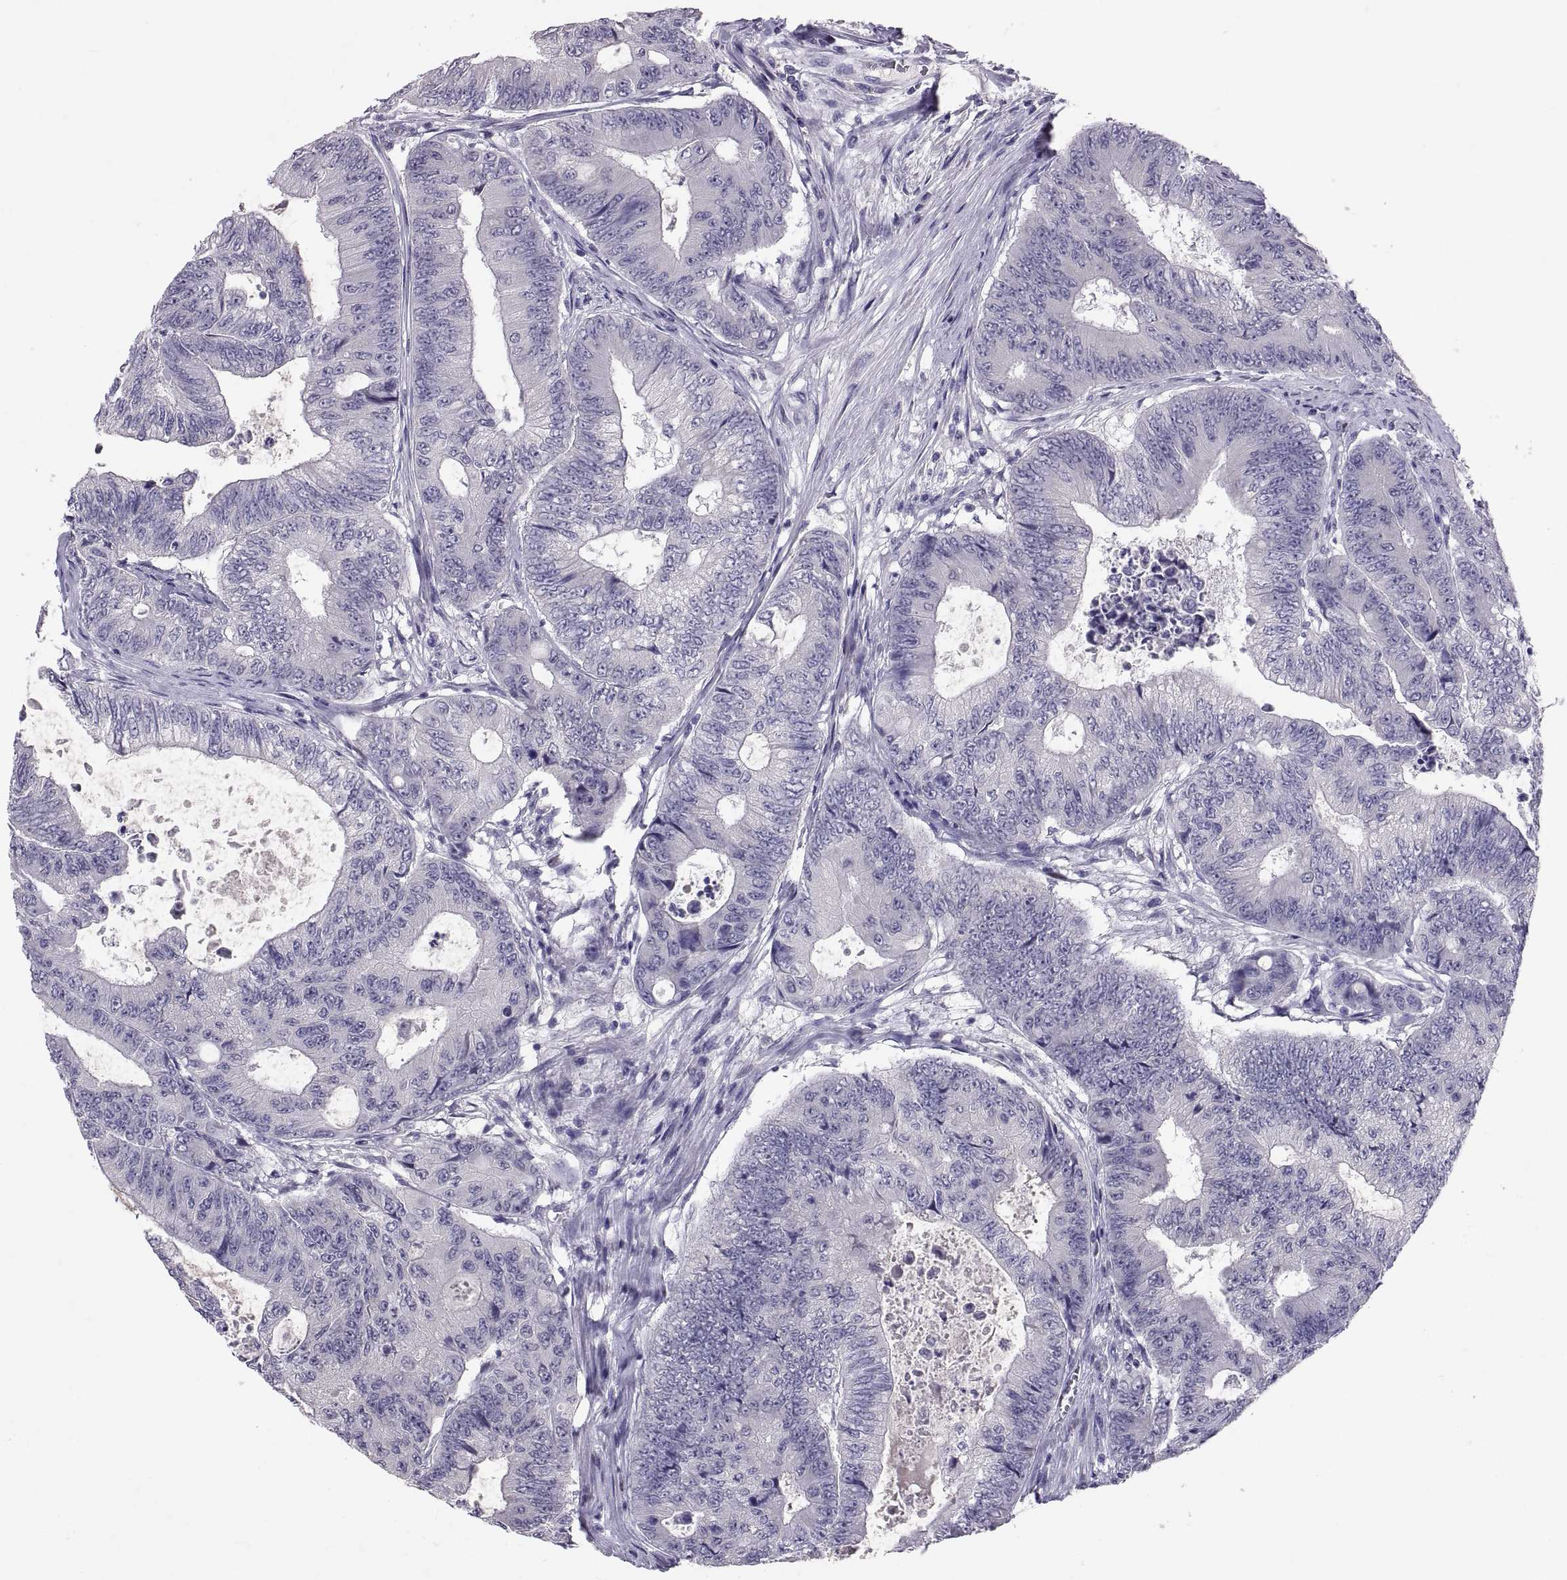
{"staining": {"intensity": "negative", "quantity": "none", "location": "none"}, "tissue": "colorectal cancer", "cell_type": "Tumor cells", "image_type": "cancer", "snomed": [{"axis": "morphology", "description": "Adenocarcinoma, NOS"}, {"axis": "topography", "description": "Colon"}], "caption": "Tumor cells show no significant positivity in colorectal adenocarcinoma.", "gene": "PTN", "patient": {"sex": "female", "age": 48}}